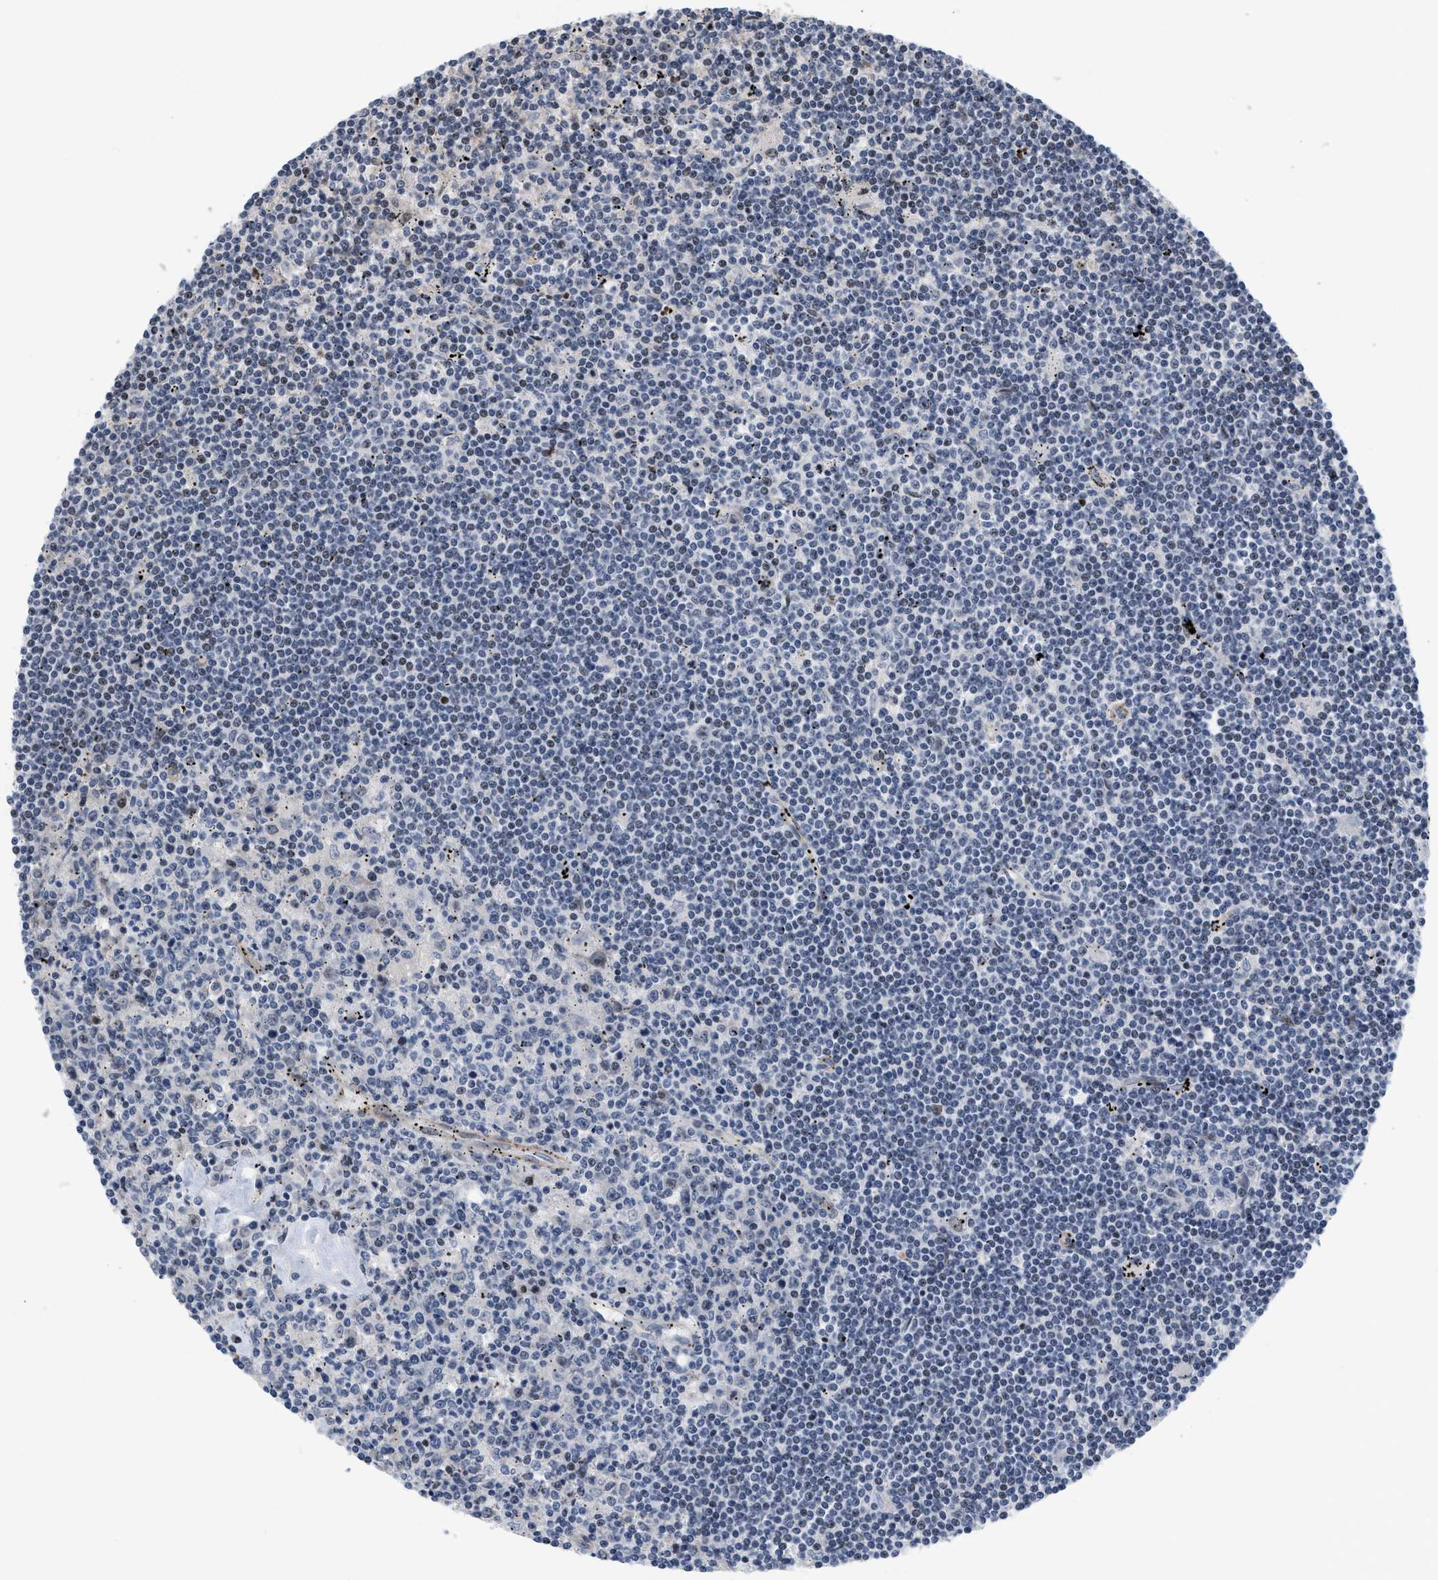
{"staining": {"intensity": "negative", "quantity": "none", "location": "none"}, "tissue": "lymphoma", "cell_type": "Tumor cells", "image_type": "cancer", "snomed": [{"axis": "morphology", "description": "Malignant lymphoma, non-Hodgkin's type, Low grade"}, {"axis": "topography", "description": "Spleen"}], "caption": "High magnification brightfield microscopy of malignant lymphoma, non-Hodgkin's type (low-grade) stained with DAB (3,3'-diaminobenzidine) (brown) and counterstained with hematoxylin (blue): tumor cells show no significant staining.", "gene": "GPRASP2", "patient": {"sex": "male", "age": 76}}